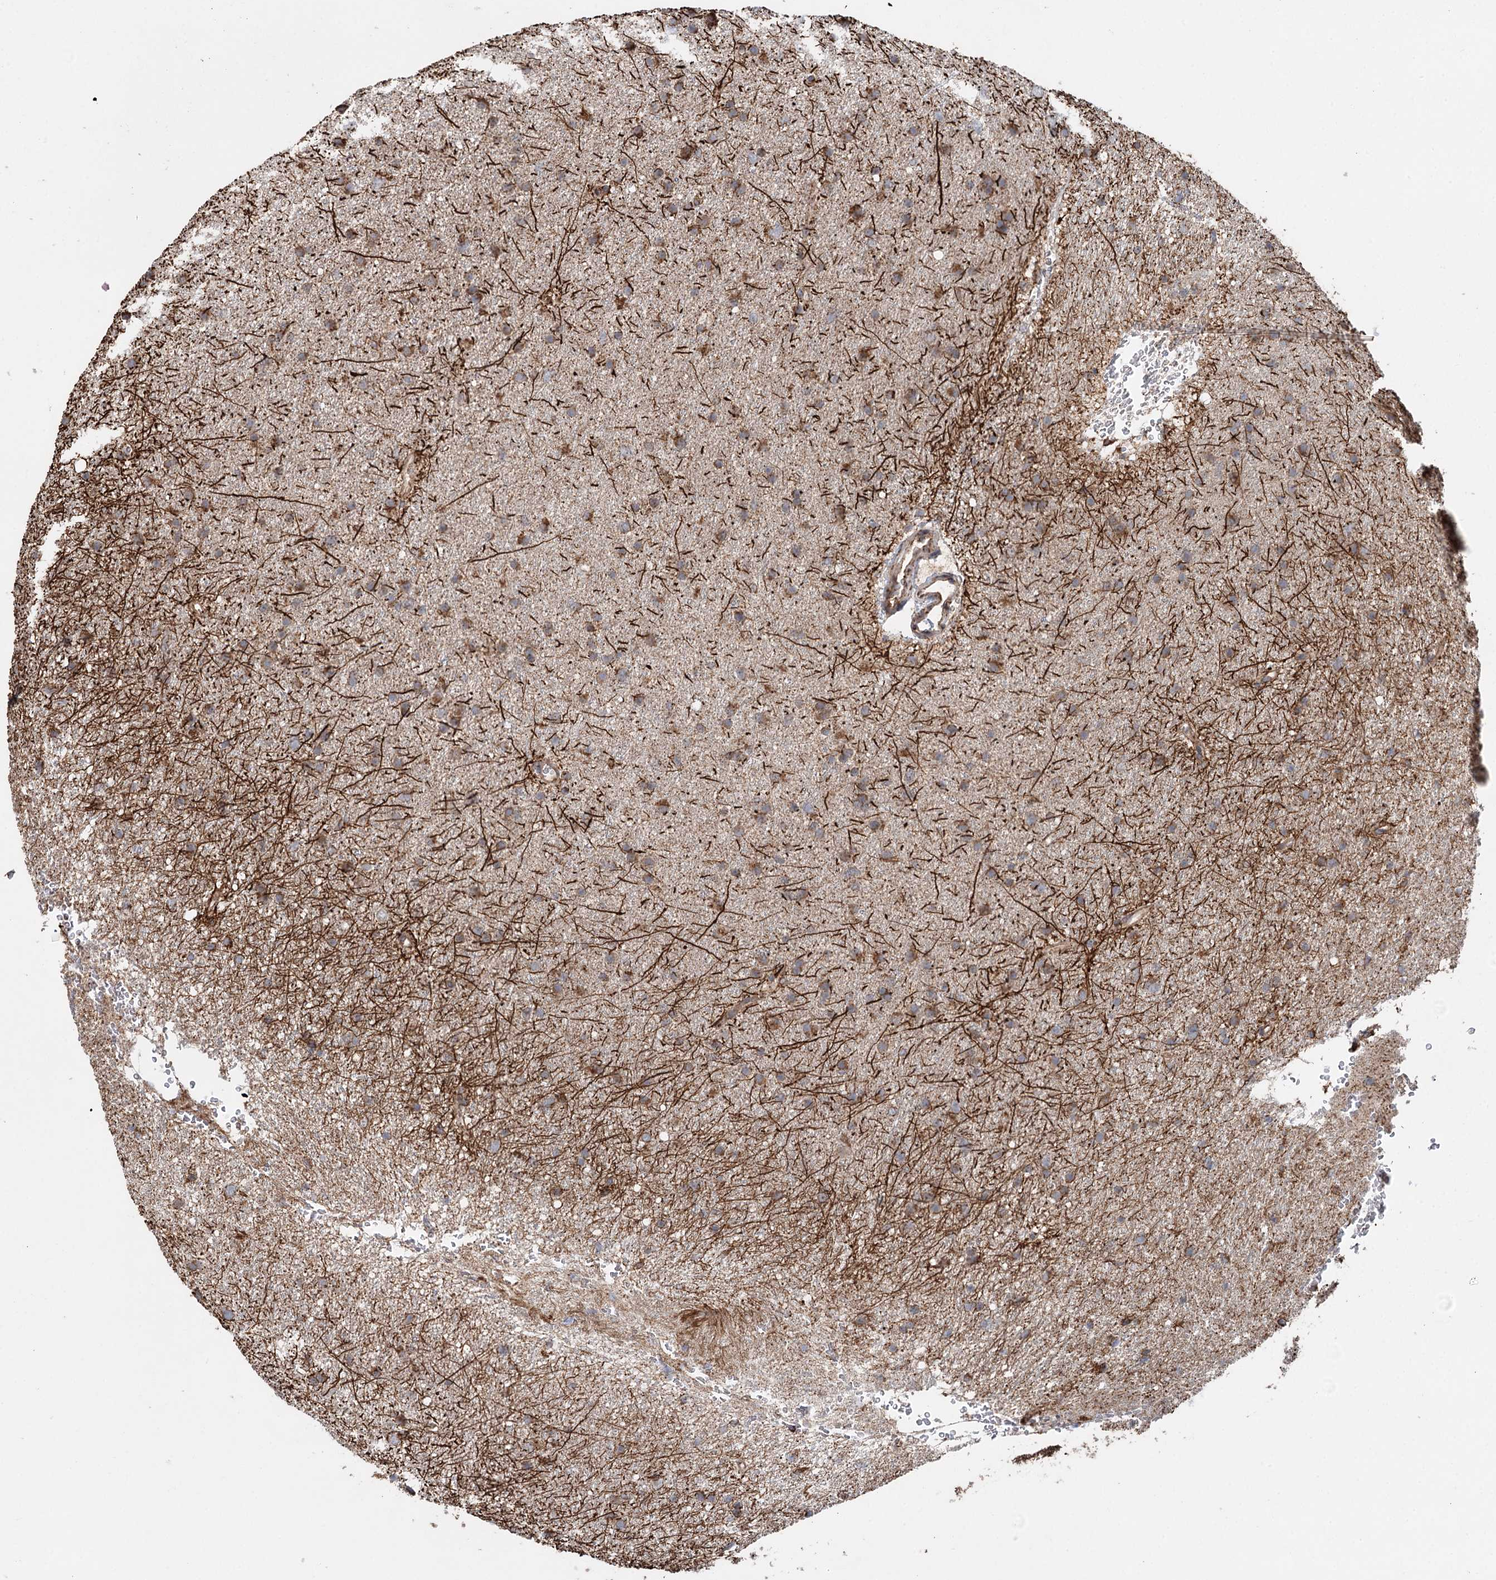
{"staining": {"intensity": "moderate", "quantity": ">75%", "location": "cytoplasmic/membranous"}, "tissue": "glioma", "cell_type": "Tumor cells", "image_type": "cancer", "snomed": [{"axis": "morphology", "description": "Glioma, malignant, Low grade"}, {"axis": "topography", "description": "Cerebral cortex"}], "caption": "Protein staining of malignant glioma (low-grade) tissue exhibits moderate cytoplasmic/membranous positivity in about >75% of tumor cells.", "gene": "APH1A", "patient": {"sex": "female", "age": 39}}